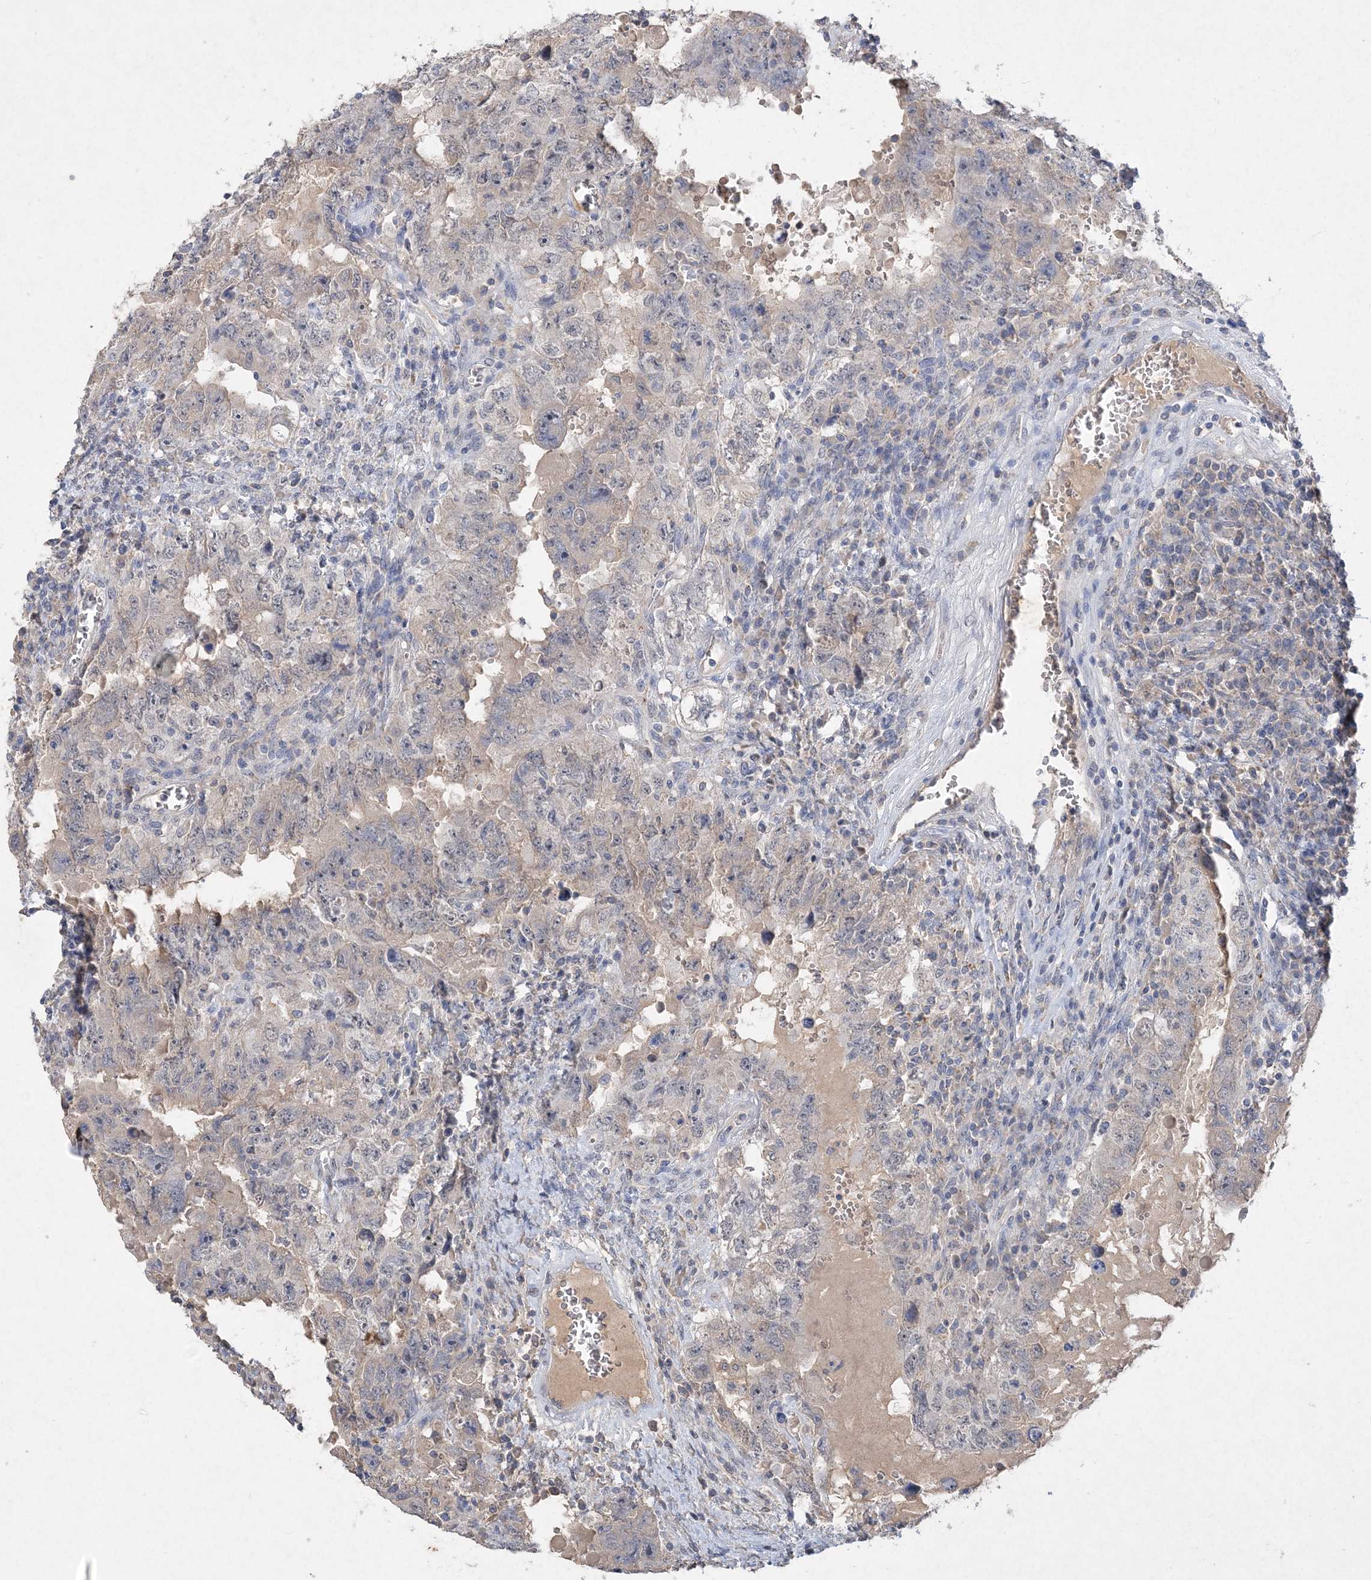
{"staining": {"intensity": "negative", "quantity": "none", "location": "none"}, "tissue": "testis cancer", "cell_type": "Tumor cells", "image_type": "cancer", "snomed": [{"axis": "morphology", "description": "Carcinoma, Embryonal, NOS"}, {"axis": "topography", "description": "Testis"}], "caption": "Immunohistochemistry of human testis cancer demonstrates no staining in tumor cells. (DAB immunohistochemistry visualized using brightfield microscopy, high magnification).", "gene": "C11orf58", "patient": {"sex": "male", "age": 26}}